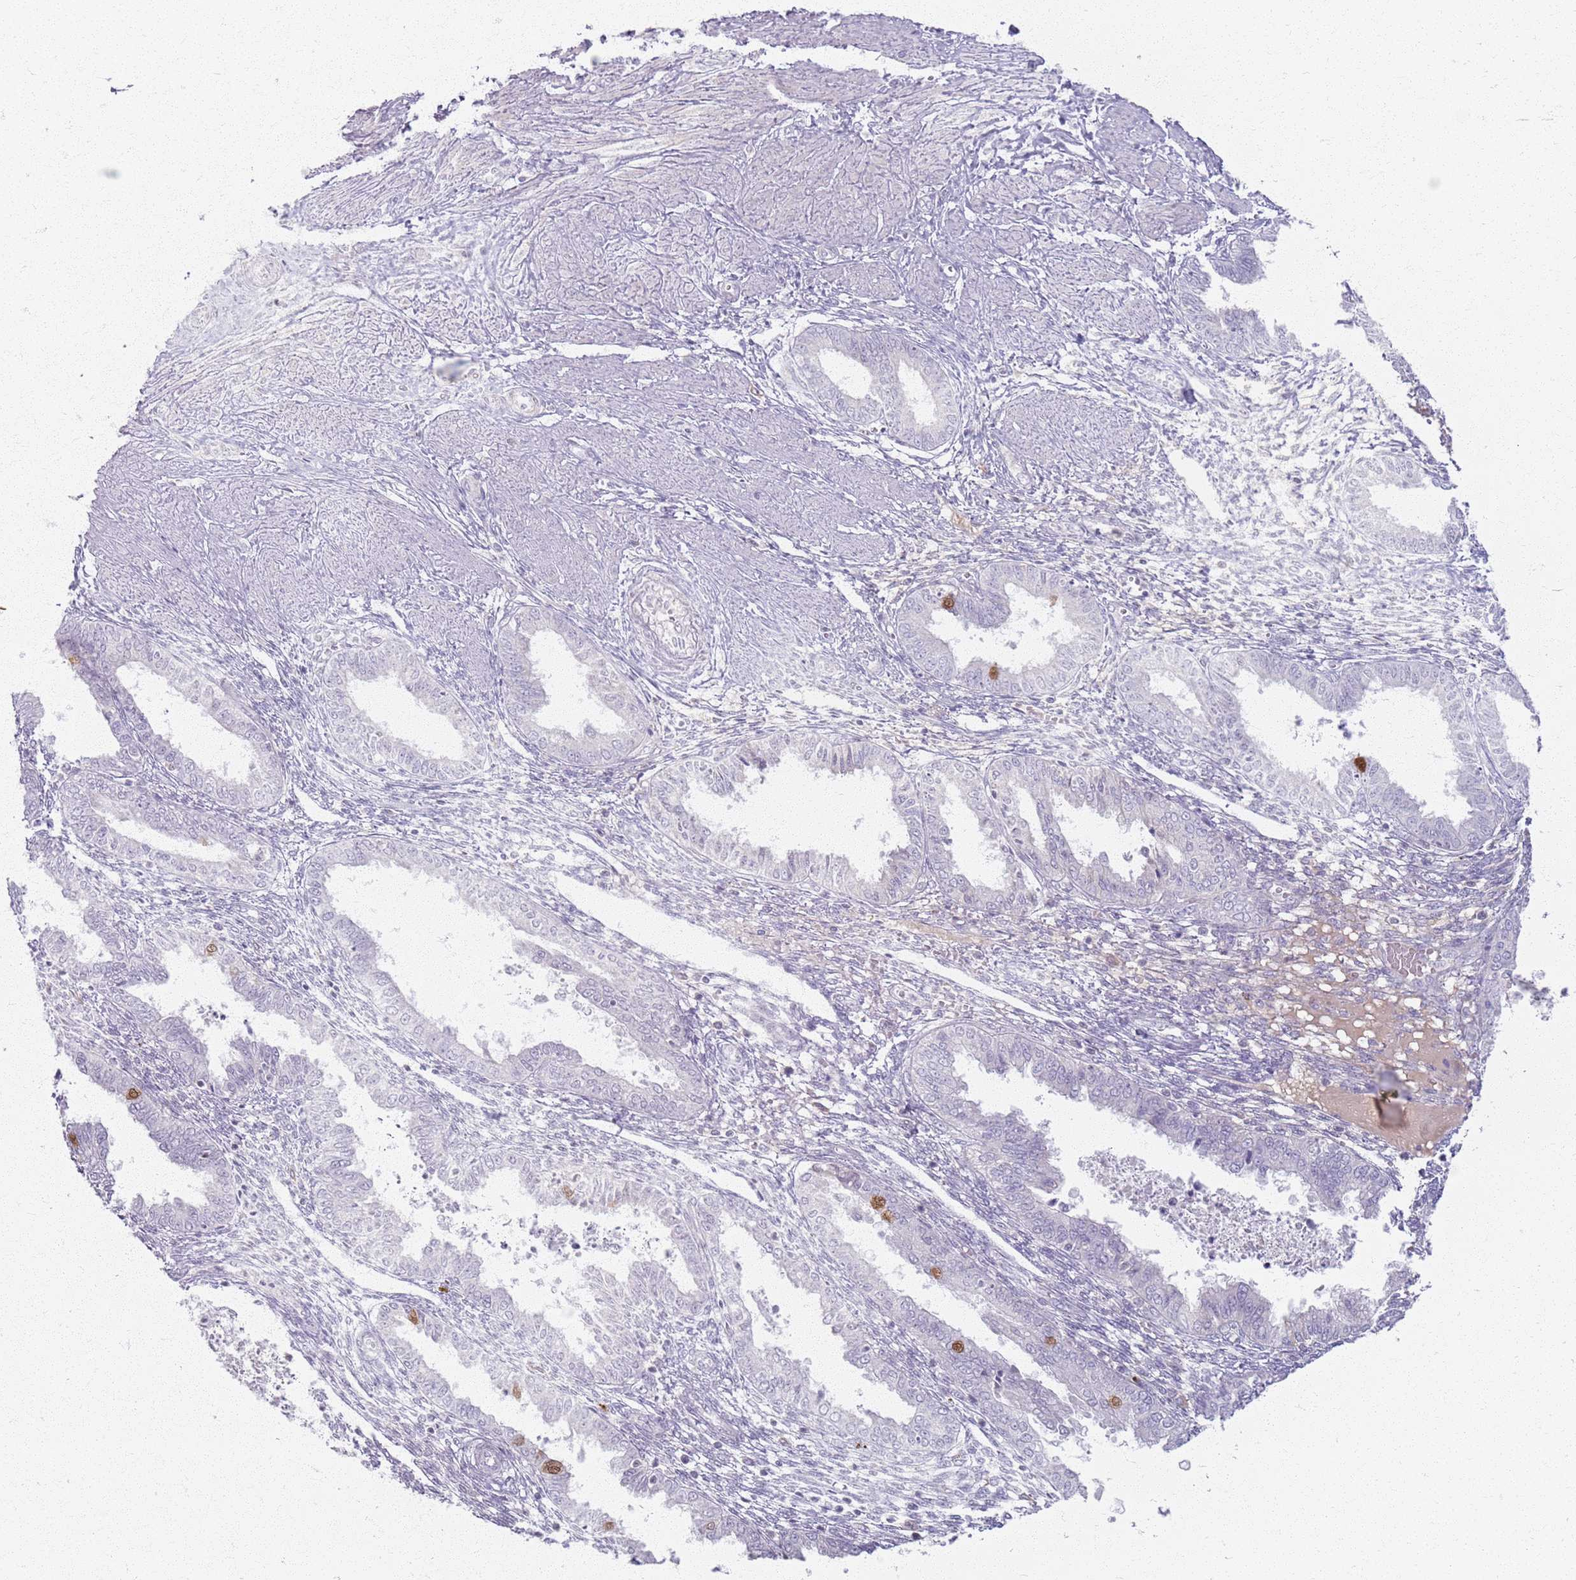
{"staining": {"intensity": "negative", "quantity": "none", "location": "none"}, "tissue": "endometrium", "cell_type": "Cells in endometrial stroma", "image_type": "normal", "snomed": [{"axis": "morphology", "description": "Normal tissue, NOS"}, {"axis": "topography", "description": "Endometrium"}], "caption": "Micrograph shows no protein staining in cells in endometrial stroma of normal endometrium. The staining is performed using DAB (3,3'-diaminobenzidine) brown chromogen with nuclei counter-stained in using hematoxylin.", "gene": "CRIPT", "patient": {"sex": "female", "age": 33}}